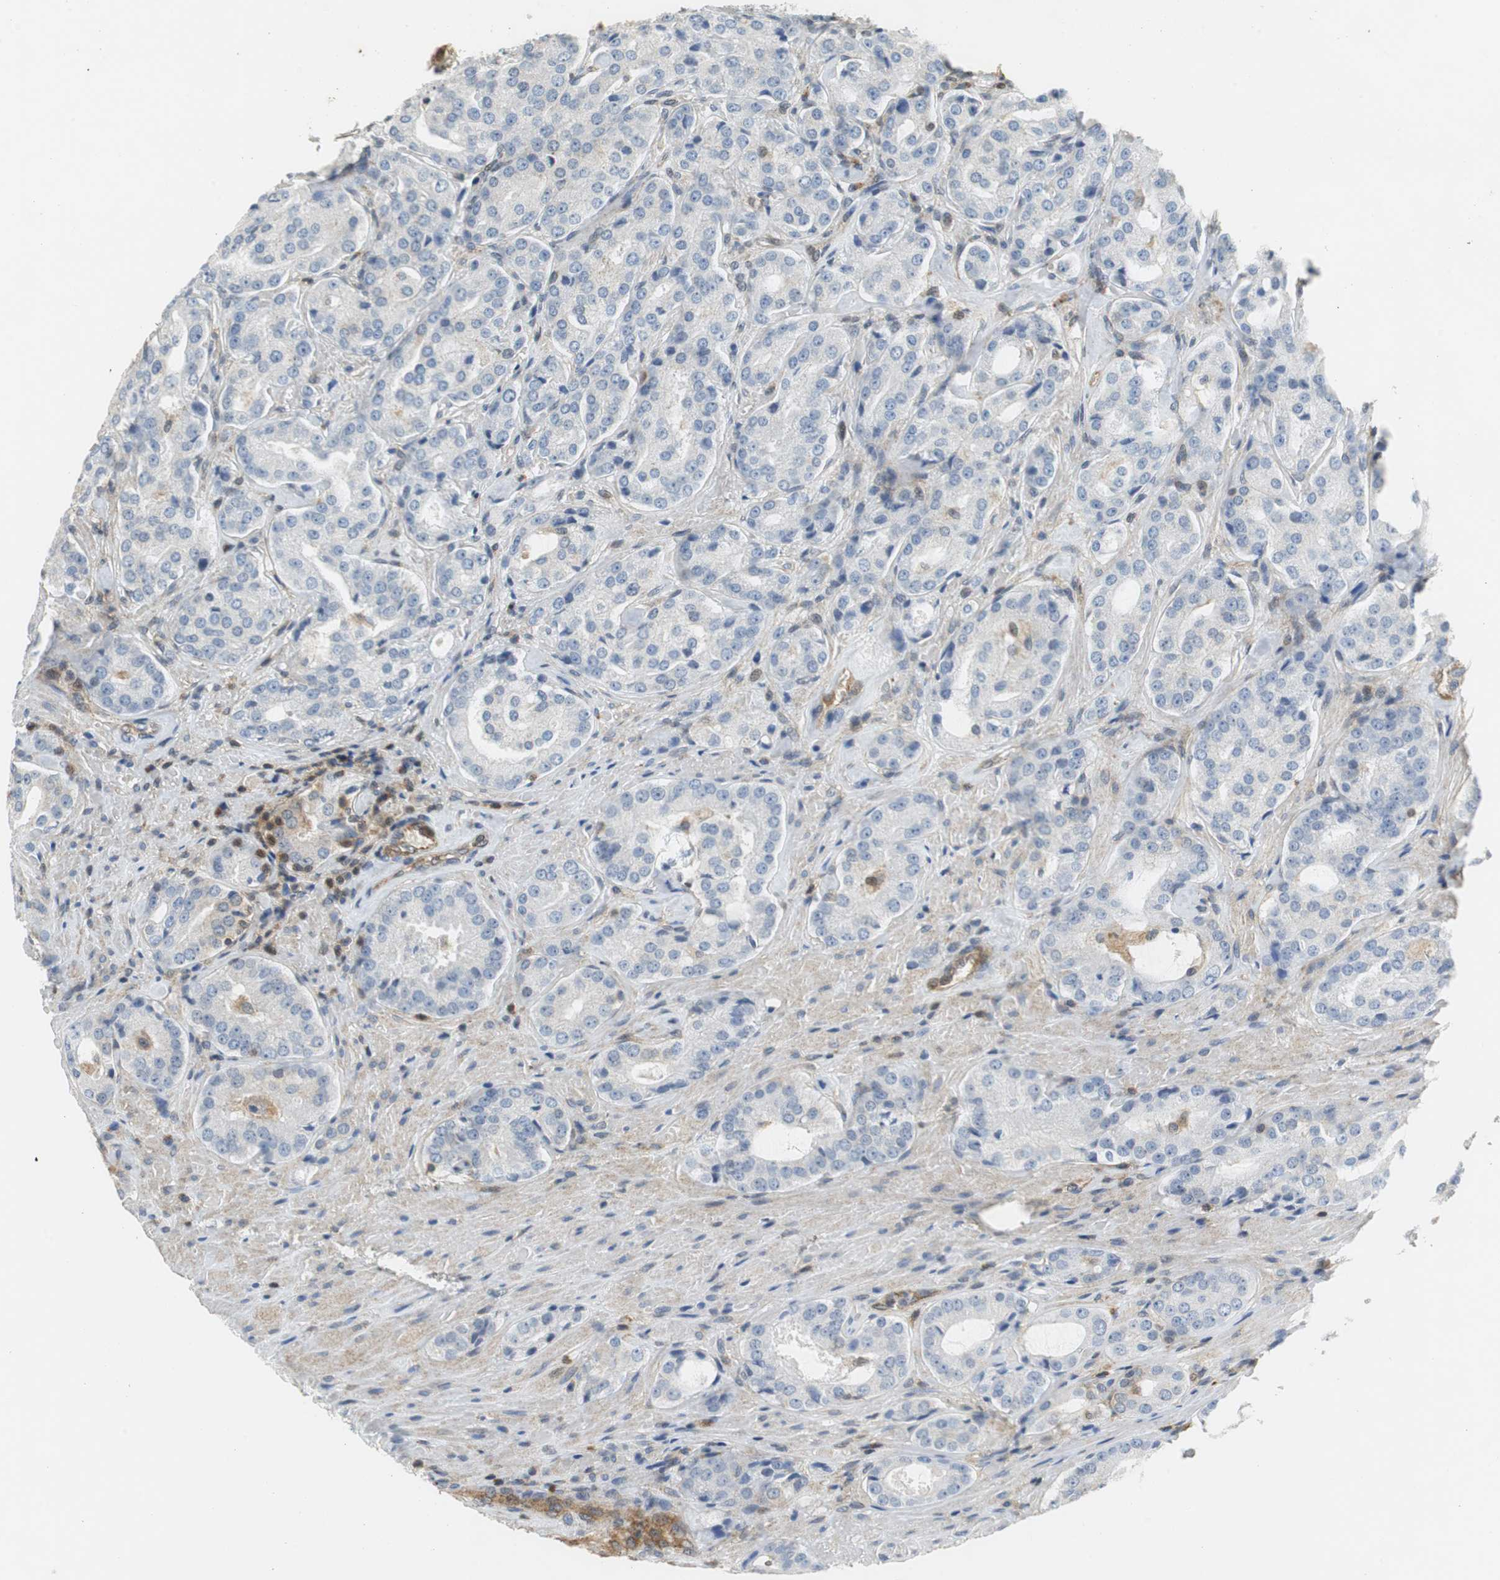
{"staining": {"intensity": "negative", "quantity": "none", "location": "none"}, "tissue": "prostate cancer", "cell_type": "Tumor cells", "image_type": "cancer", "snomed": [{"axis": "morphology", "description": "Adenocarcinoma, High grade"}, {"axis": "topography", "description": "Prostate"}], "caption": "Immunohistochemistry image of neoplastic tissue: human adenocarcinoma (high-grade) (prostate) stained with DAB demonstrates no significant protein staining in tumor cells. (DAB (3,3'-diaminobenzidine) immunohistochemistry, high magnification).", "gene": "GSDMD", "patient": {"sex": "male", "age": 72}}